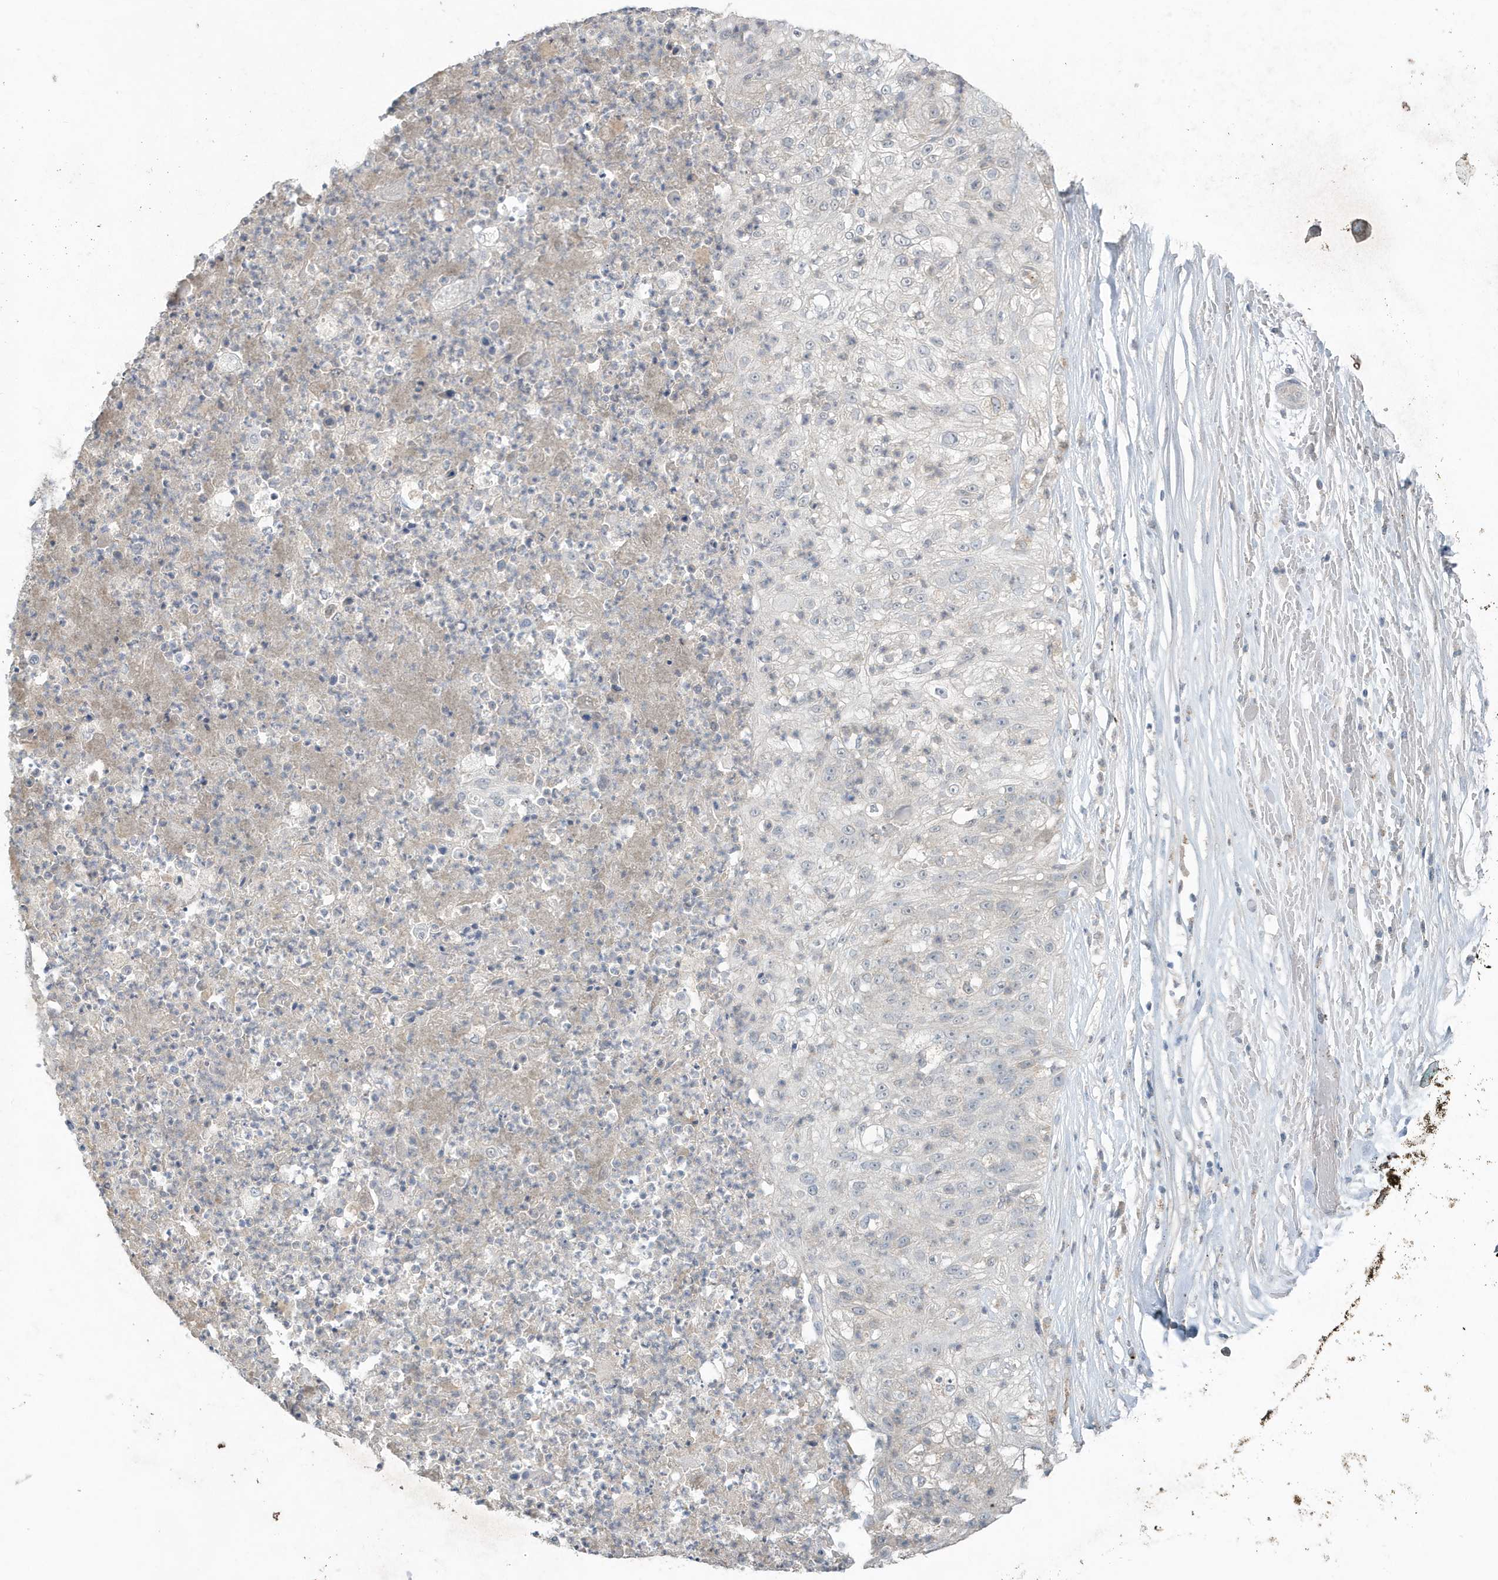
{"staining": {"intensity": "negative", "quantity": "none", "location": "none"}, "tissue": "lung cancer", "cell_type": "Tumor cells", "image_type": "cancer", "snomed": [{"axis": "morphology", "description": "Inflammation, NOS"}, {"axis": "morphology", "description": "Squamous cell carcinoma, NOS"}, {"axis": "topography", "description": "Lymph node"}, {"axis": "topography", "description": "Soft tissue"}, {"axis": "topography", "description": "Lung"}], "caption": "IHC of human lung cancer shows no expression in tumor cells.", "gene": "C1RL", "patient": {"sex": "male", "age": 66}}